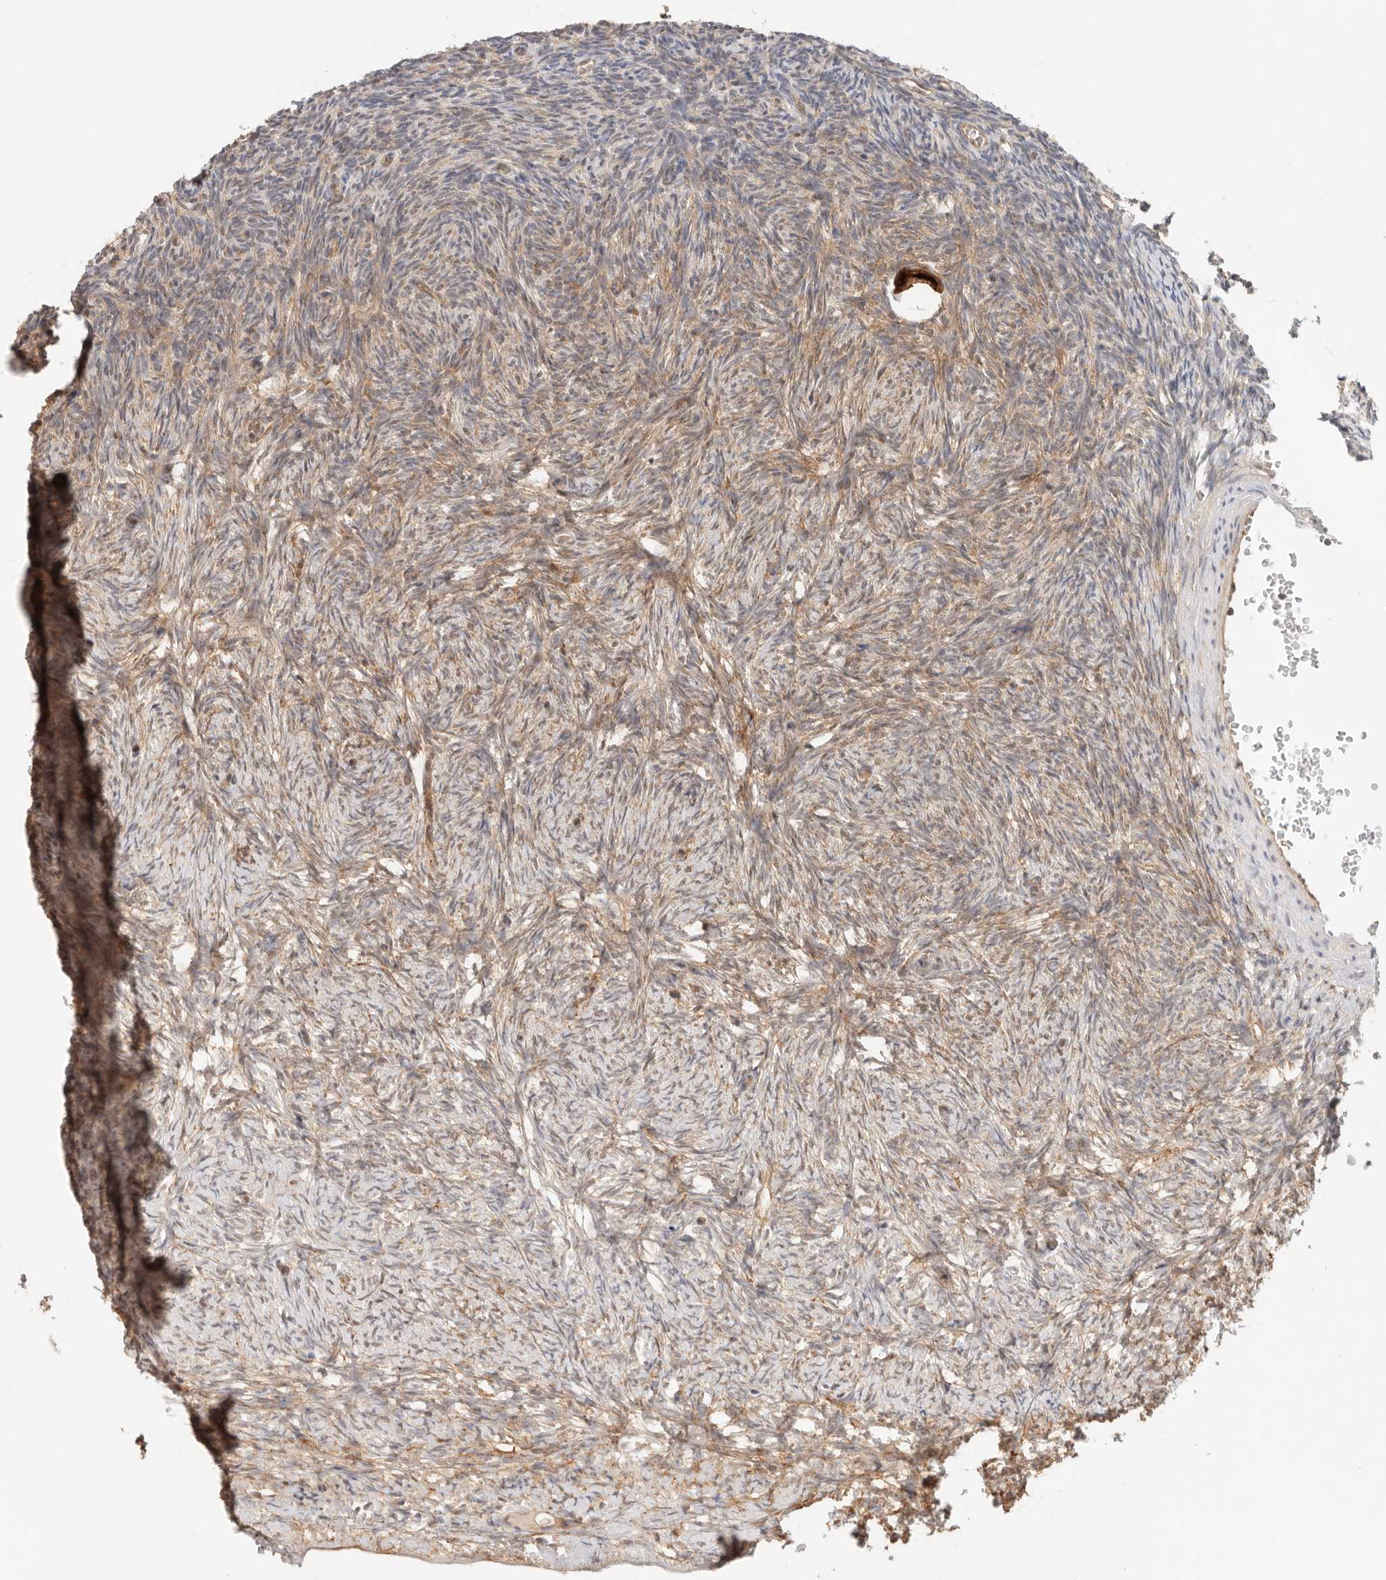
{"staining": {"intensity": "strong", "quantity": ">75%", "location": "cytoplasmic/membranous"}, "tissue": "ovary", "cell_type": "Follicle cells", "image_type": "normal", "snomed": [{"axis": "morphology", "description": "Normal tissue, NOS"}, {"axis": "topography", "description": "Ovary"}], "caption": "Protein staining shows strong cytoplasmic/membranous staining in about >75% of follicle cells in normal ovary.", "gene": "HEXD", "patient": {"sex": "female", "age": 34}}